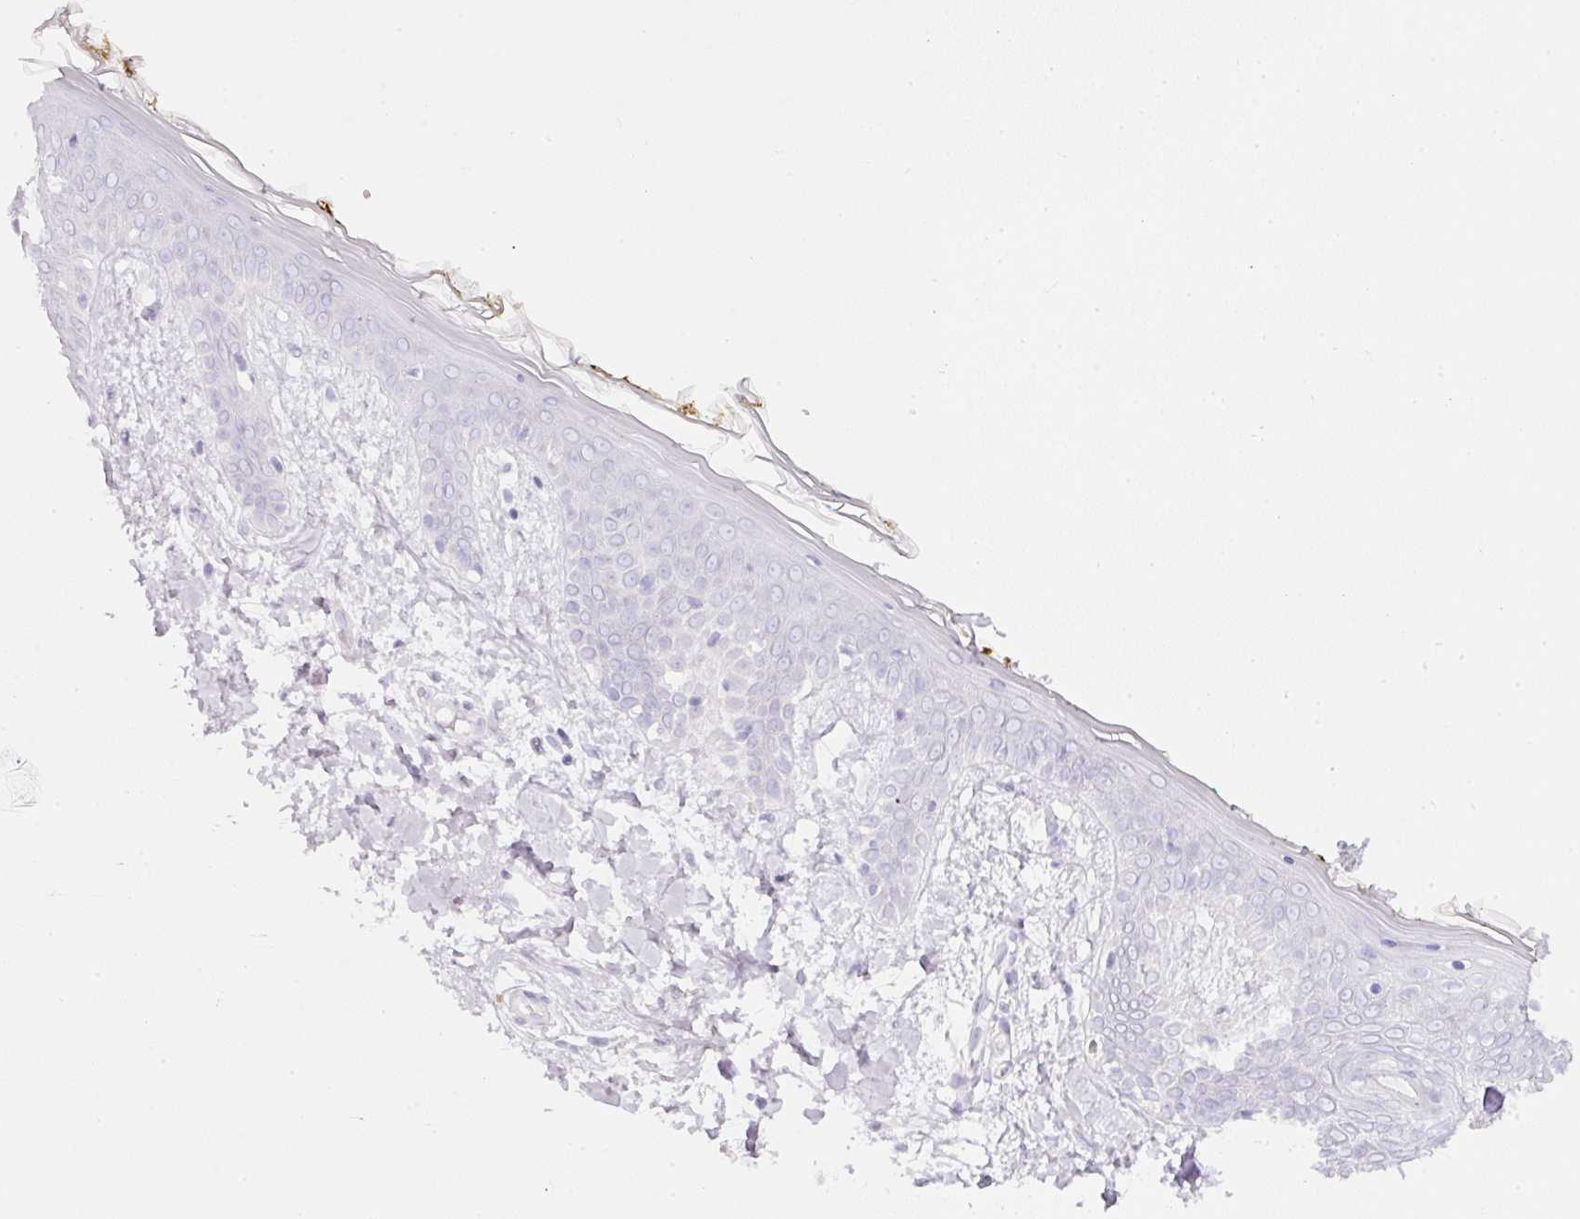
{"staining": {"intensity": "negative", "quantity": "none", "location": "none"}, "tissue": "skin", "cell_type": "Fibroblasts", "image_type": "normal", "snomed": [{"axis": "morphology", "description": "Normal tissue, NOS"}, {"axis": "topography", "description": "Skin"}], "caption": "IHC of normal human skin demonstrates no positivity in fibroblasts.", "gene": "SLC2A2", "patient": {"sex": "female", "age": 34}}